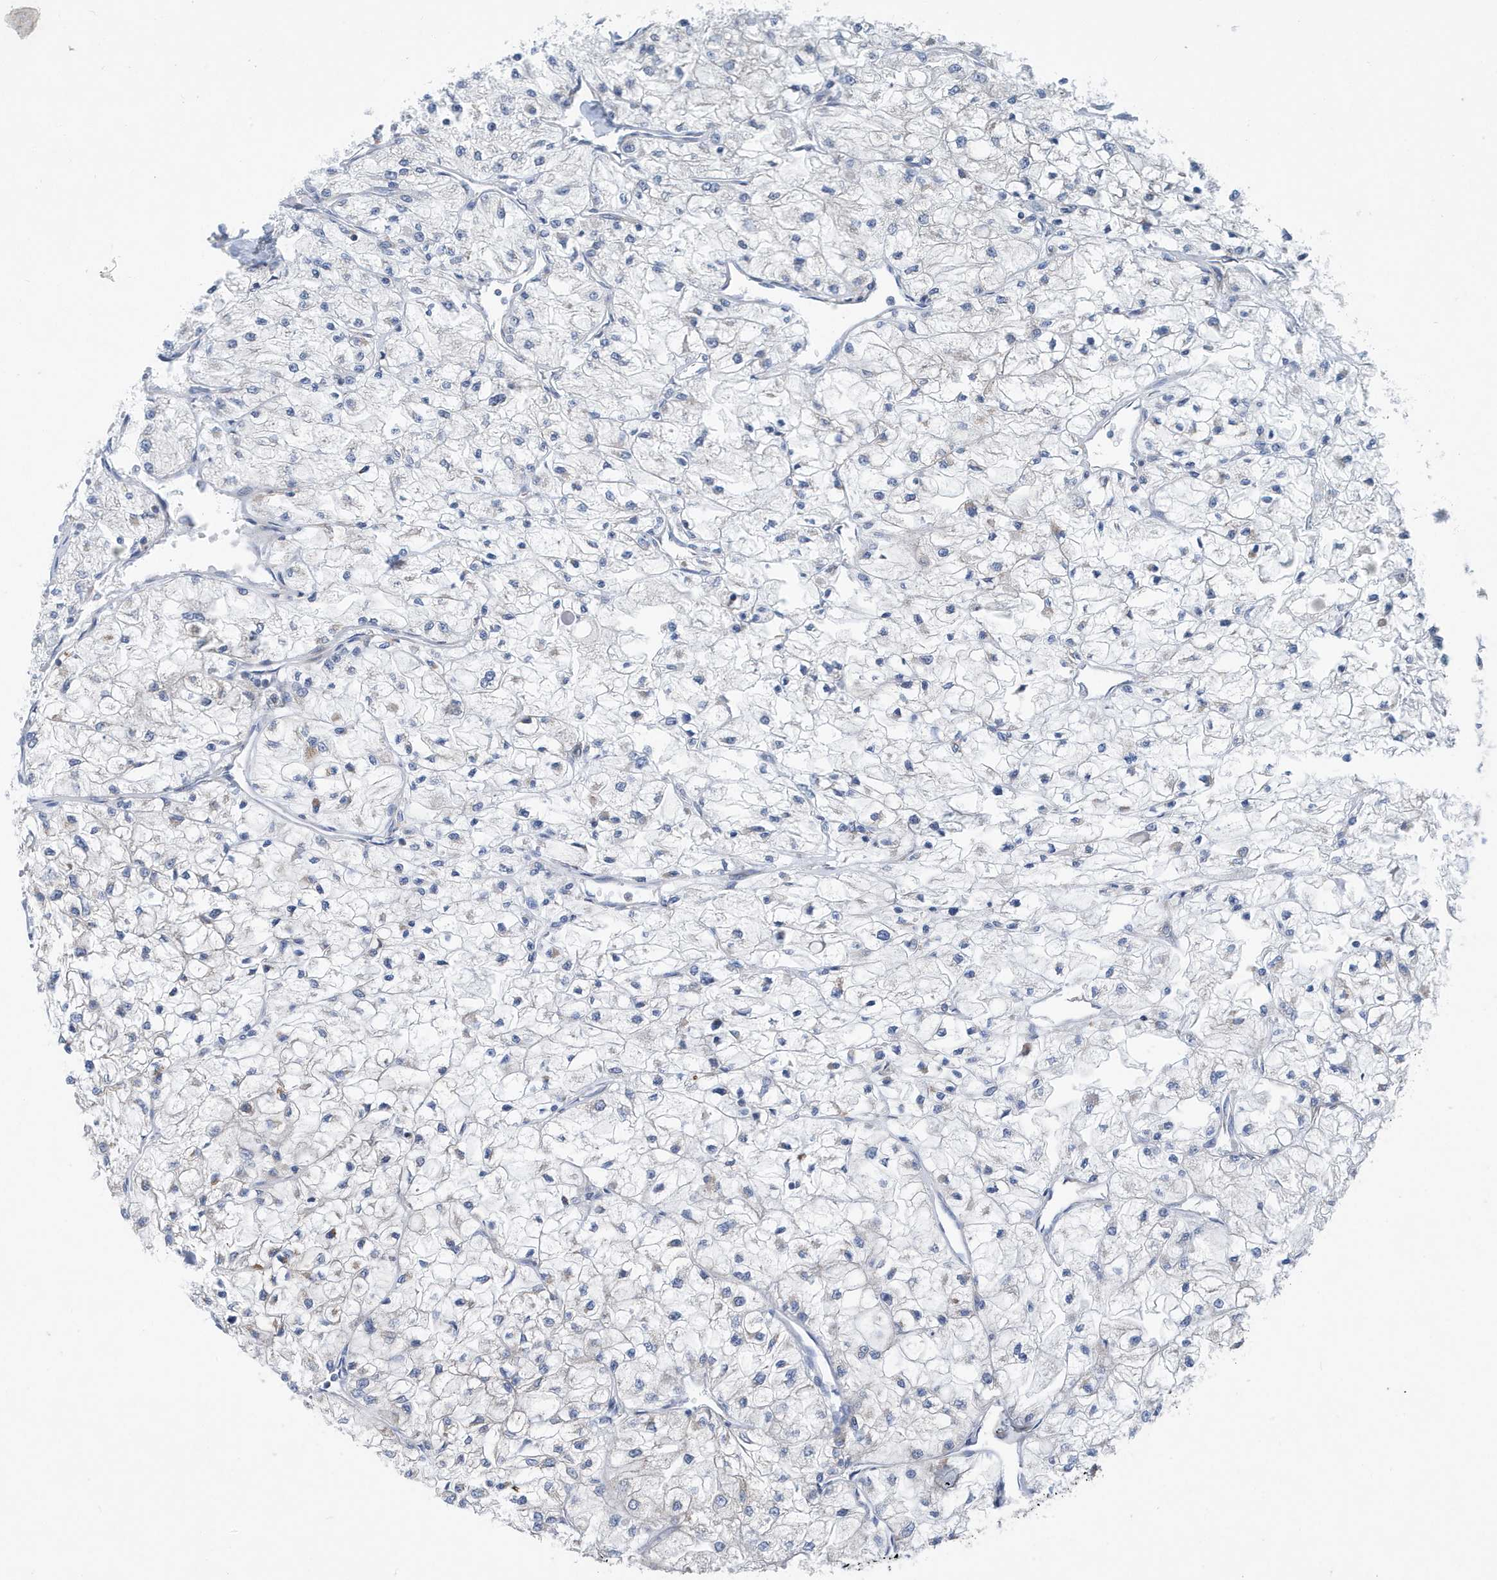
{"staining": {"intensity": "negative", "quantity": "none", "location": "none"}, "tissue": "renal cancer", "cell_type": "Tumor cells", "image_type": "cancer", "snomed": [{"axis": "morphology", "description": "Adenocarcinoma, NOS"}, {"axis": "topography", "description": "Kidney"}], "caption": "A high-resolution micrograph shows immunohistochemistry (IHC) staining of adenocarcinoma (renal), which displays no significant staining in tumor cells.", "gene": "PPM1M", "patient": {"sex": "male", "age": 80}}